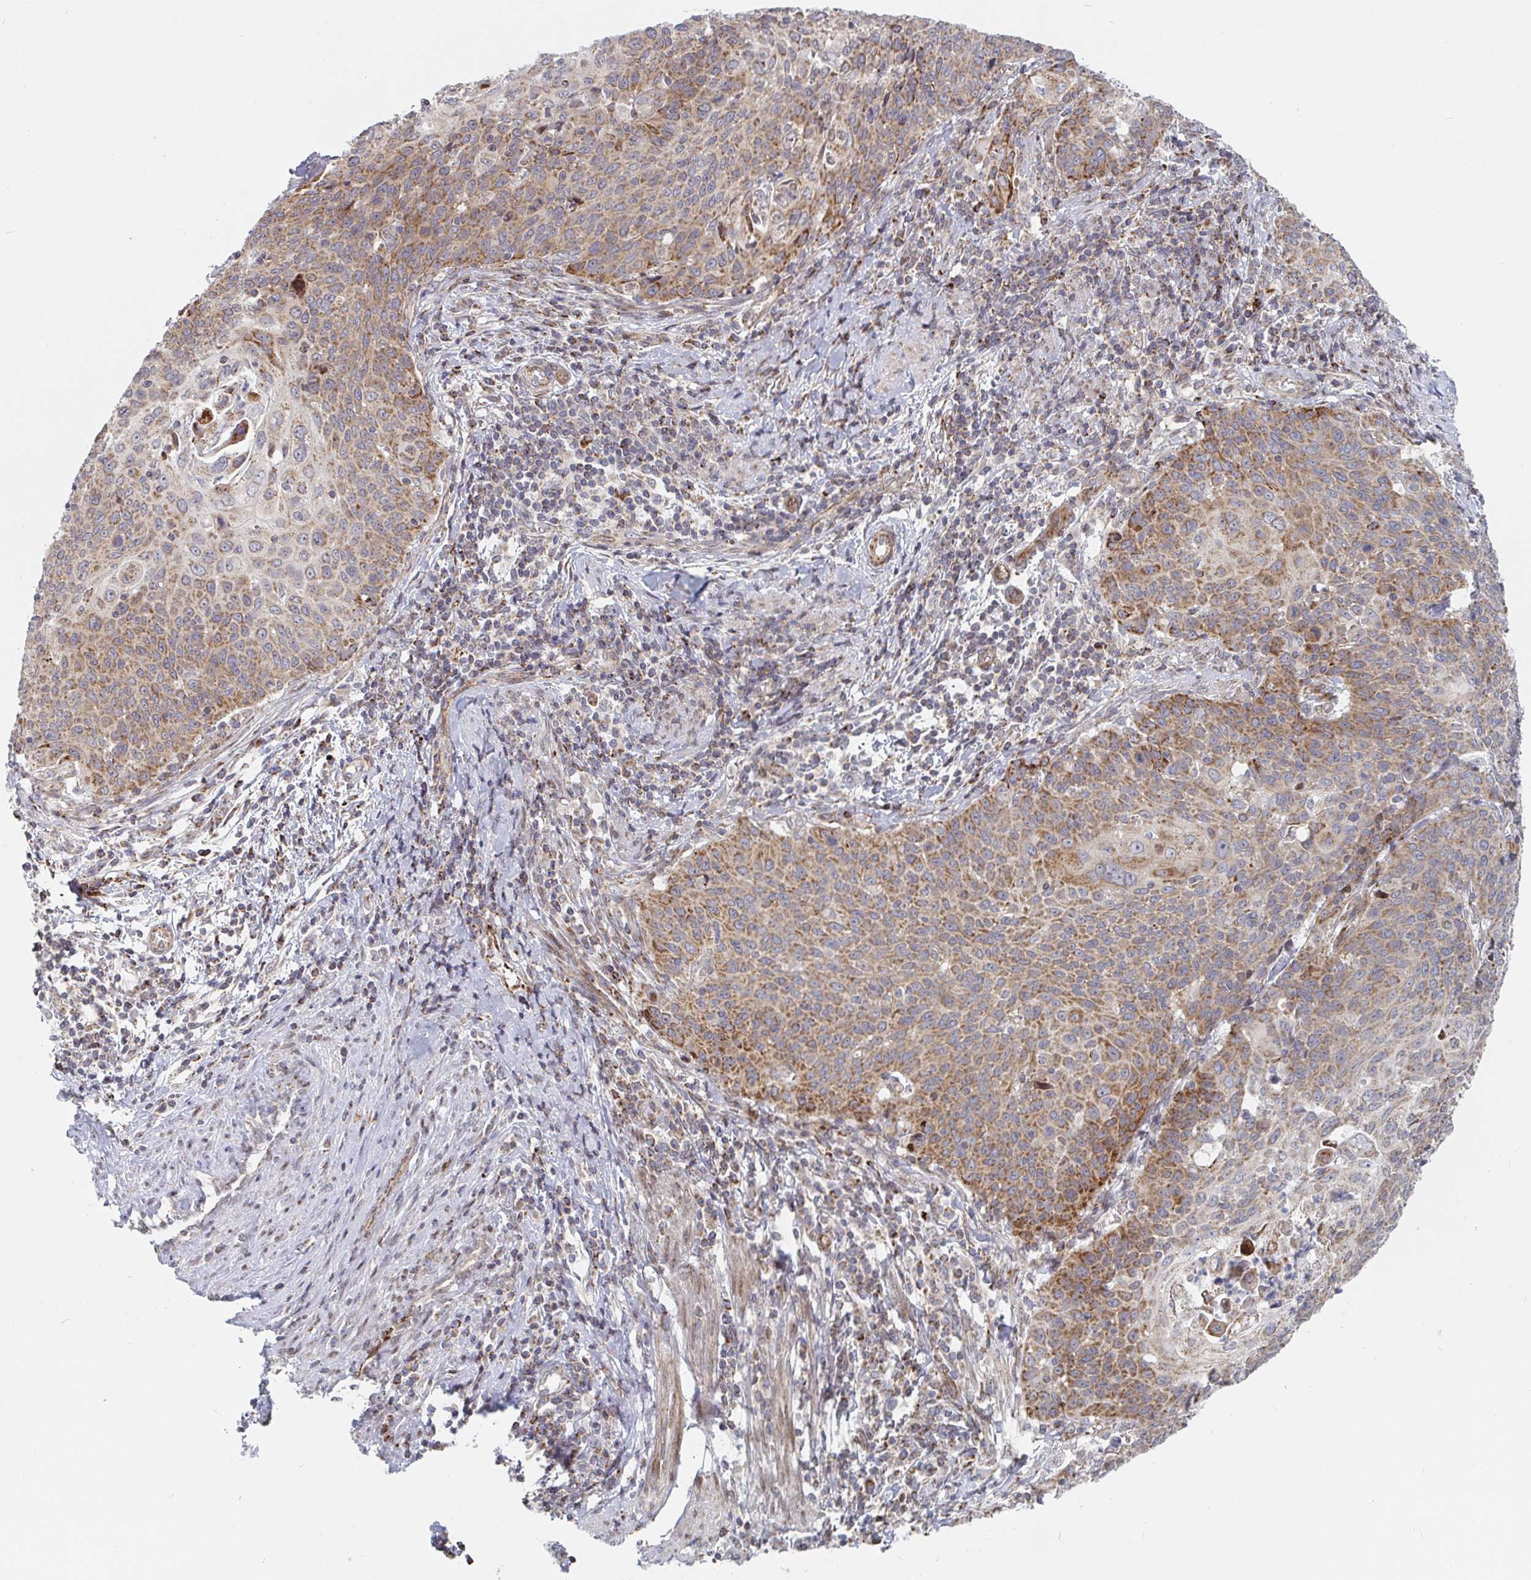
{"staining": {"intensity": "moderate", "quantity": ">75%", "location": "cytoplasmic/membranous"}, "tissue": "cervical cancer", "cell_type": "Tumor cells", "image_type": "cancer", "snomed": [{"axis": "morphology", "description": "Squamous cell carcinoma, NOS"}, {"axis": "topography", "description": "Cervix"}], "caption": "Tumor cells display medium levels of moderate cytoplasmic/membranous staining in about >75% of cells in human cervical cancer. The protein of interest is stained brown, and the nuclei are stained in blue (DAB IHC with brightfield microscopy, high magnification).", "gene": "STARD8", "patient": {"sex": "female", "age": 65}}